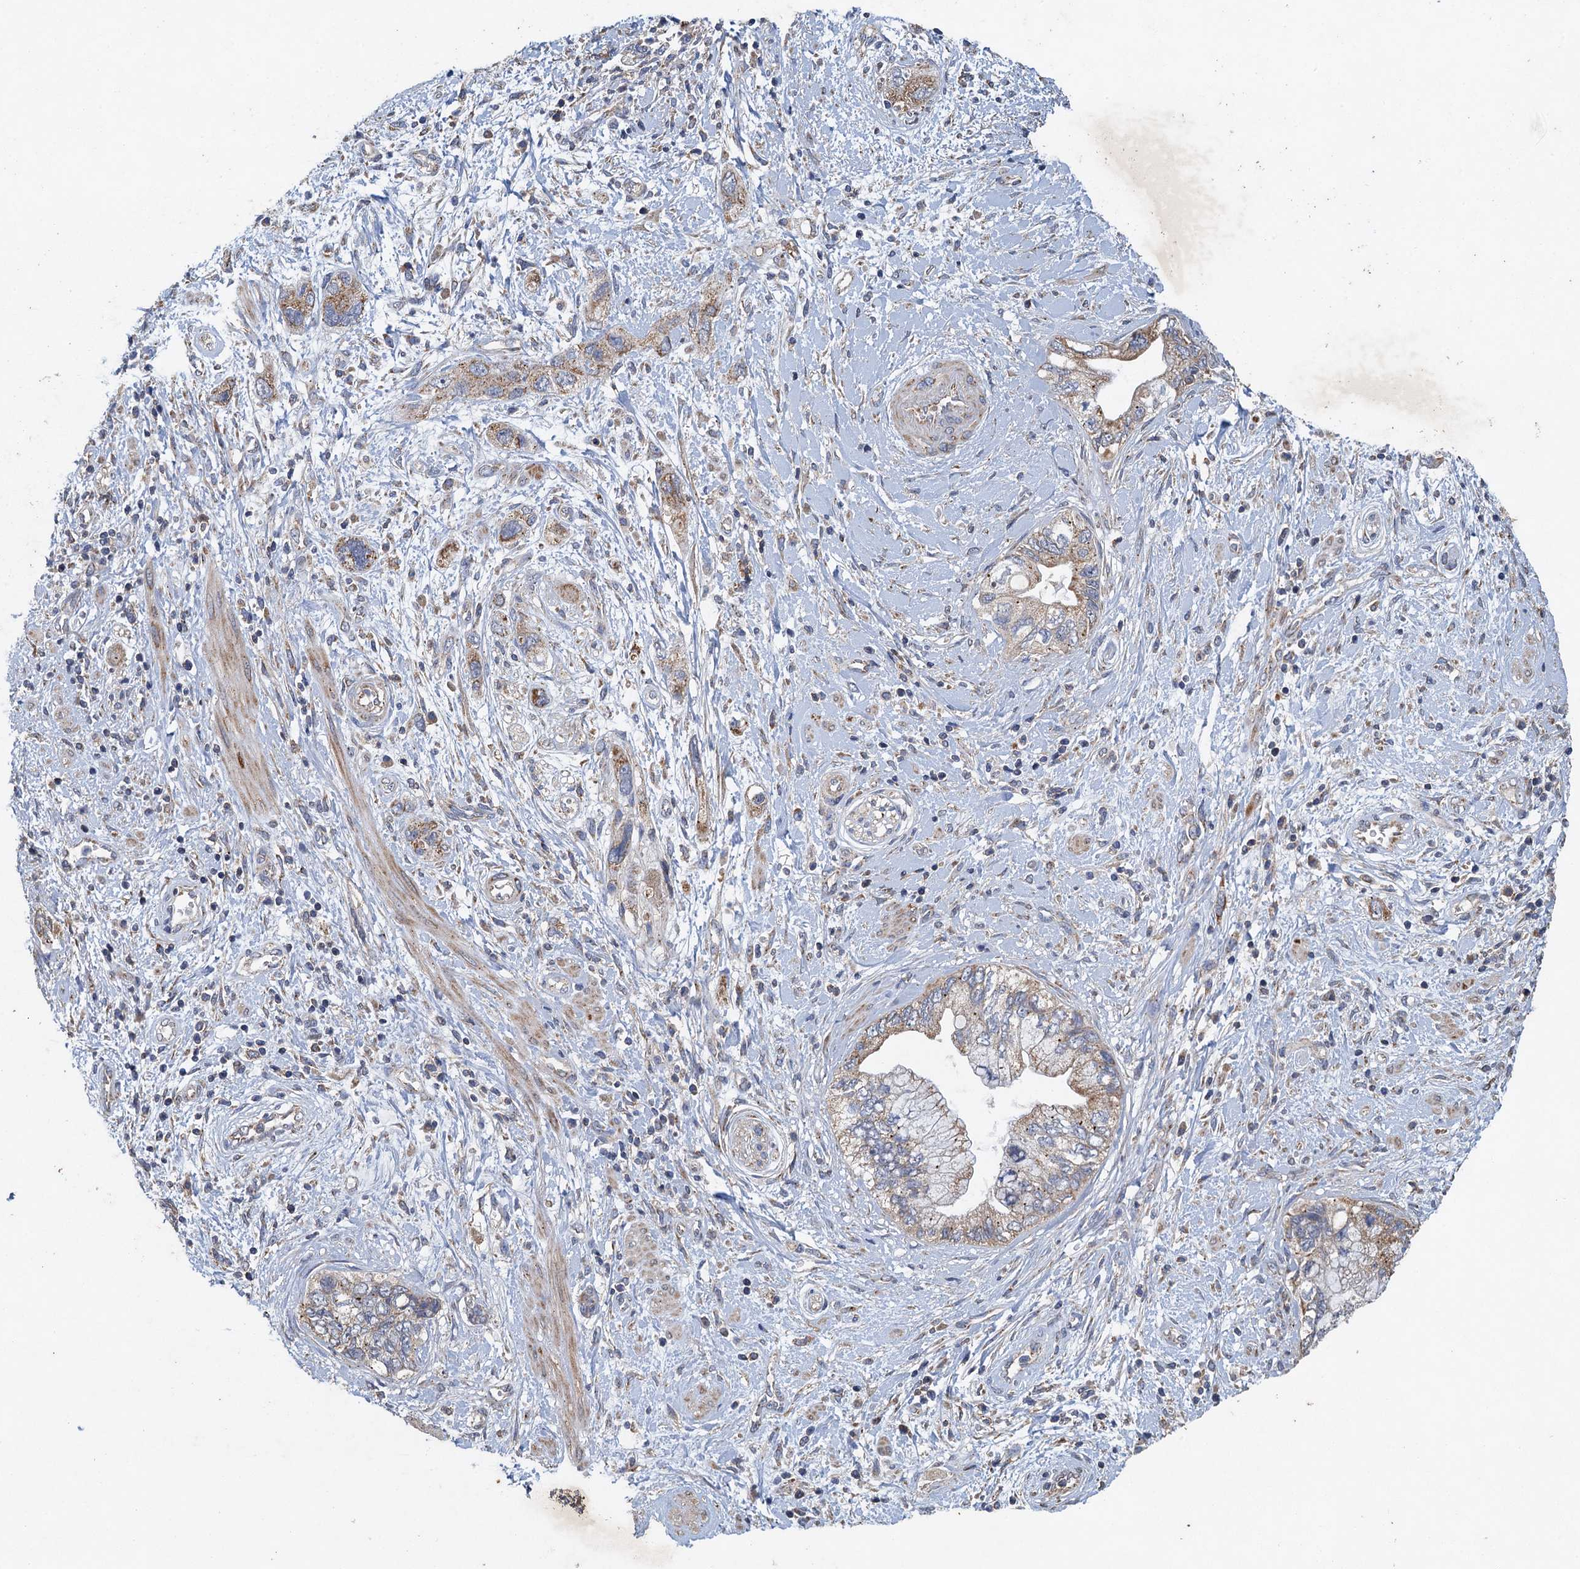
{"staining": {"intensity": "moderate", "quantity": "25%-75%", "location": "cytoplasmic/membranous"}, "tissue": "pancreatic cancer", "cell_type": "Tumor cells", "image_type": "cancer", "snomed": [{"axis": "morphology", "description": "Adenocarcinoma, NOS"}, {"axis": "topography", "description": "Pancreas"}], "caption": "Brown immunohistochemical staining in human pancreatic adenocarcinoma shows moderate cytoplasmic/membranous positivity in approximately 25%-75% of tumor cells.", "gene": "BCS1L", "patient": {"sex": "female", "age": 73}}